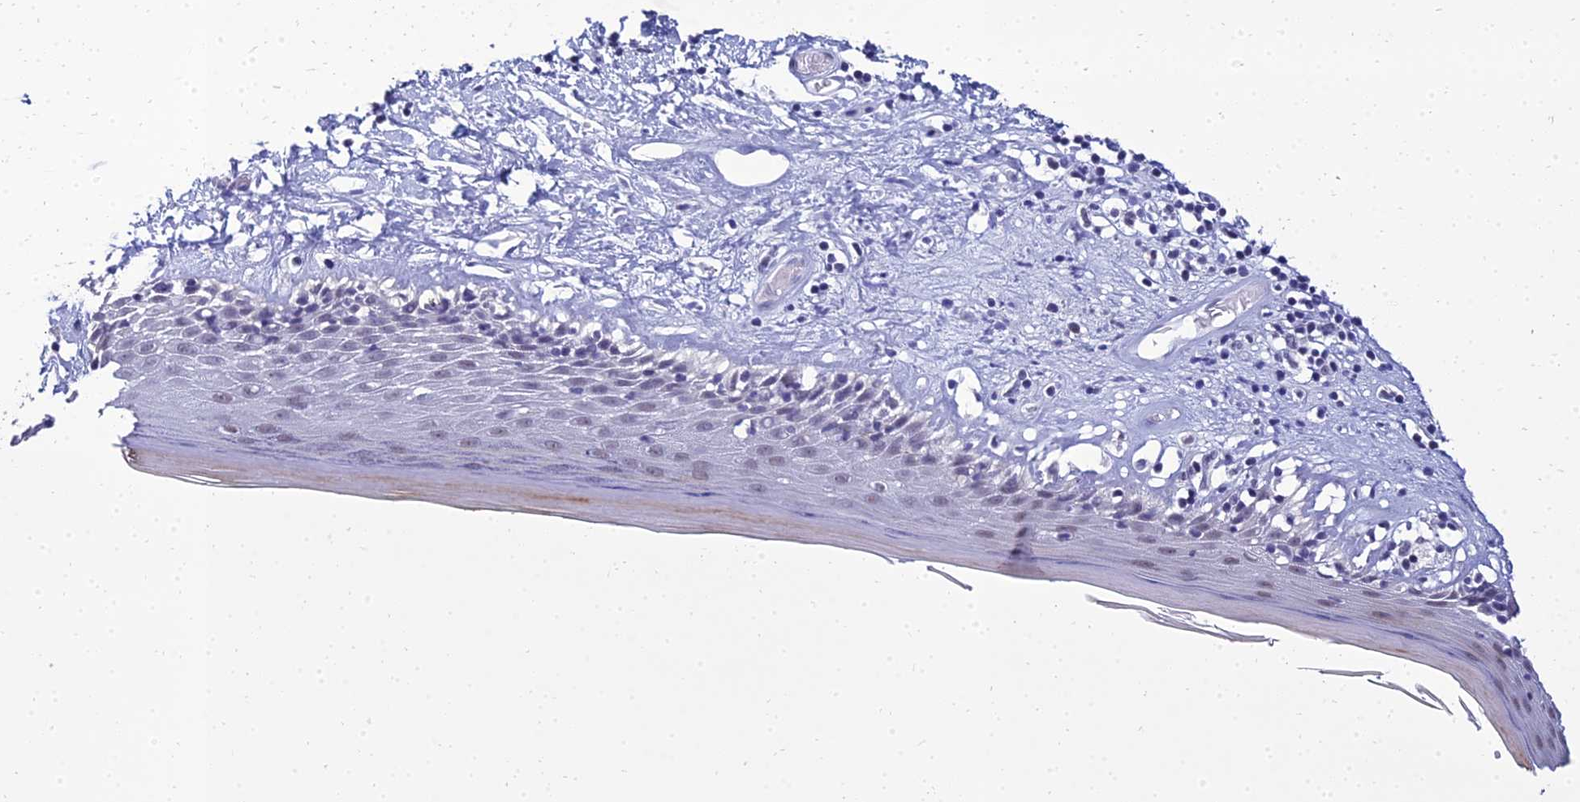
{"staining": {"intensity": "weak", "quantity": "<25%", "location": "nuclear"}, "tissue": "skin", "cell_type": "Epidermal cells", "image_type": "normal", "snomed": [{"axis": "morphology", "description": "Normal tissue, NOS"}, {"axis": "topography", "description": "Adipose tissue"}, {"axis": "topography", "description": "Vascular tissue"}, {"axis": "topography", "description": "Vulva"}, {"axis": "topography", "description": "Peripheral nerve tissue"}], "caption": "Immunohistochemical staining of unremarkable human skin demonstrates no significant staining in epidermal cells.", "gene": "PPP4R2", "patient": {"sex": "female", "age": 86}}